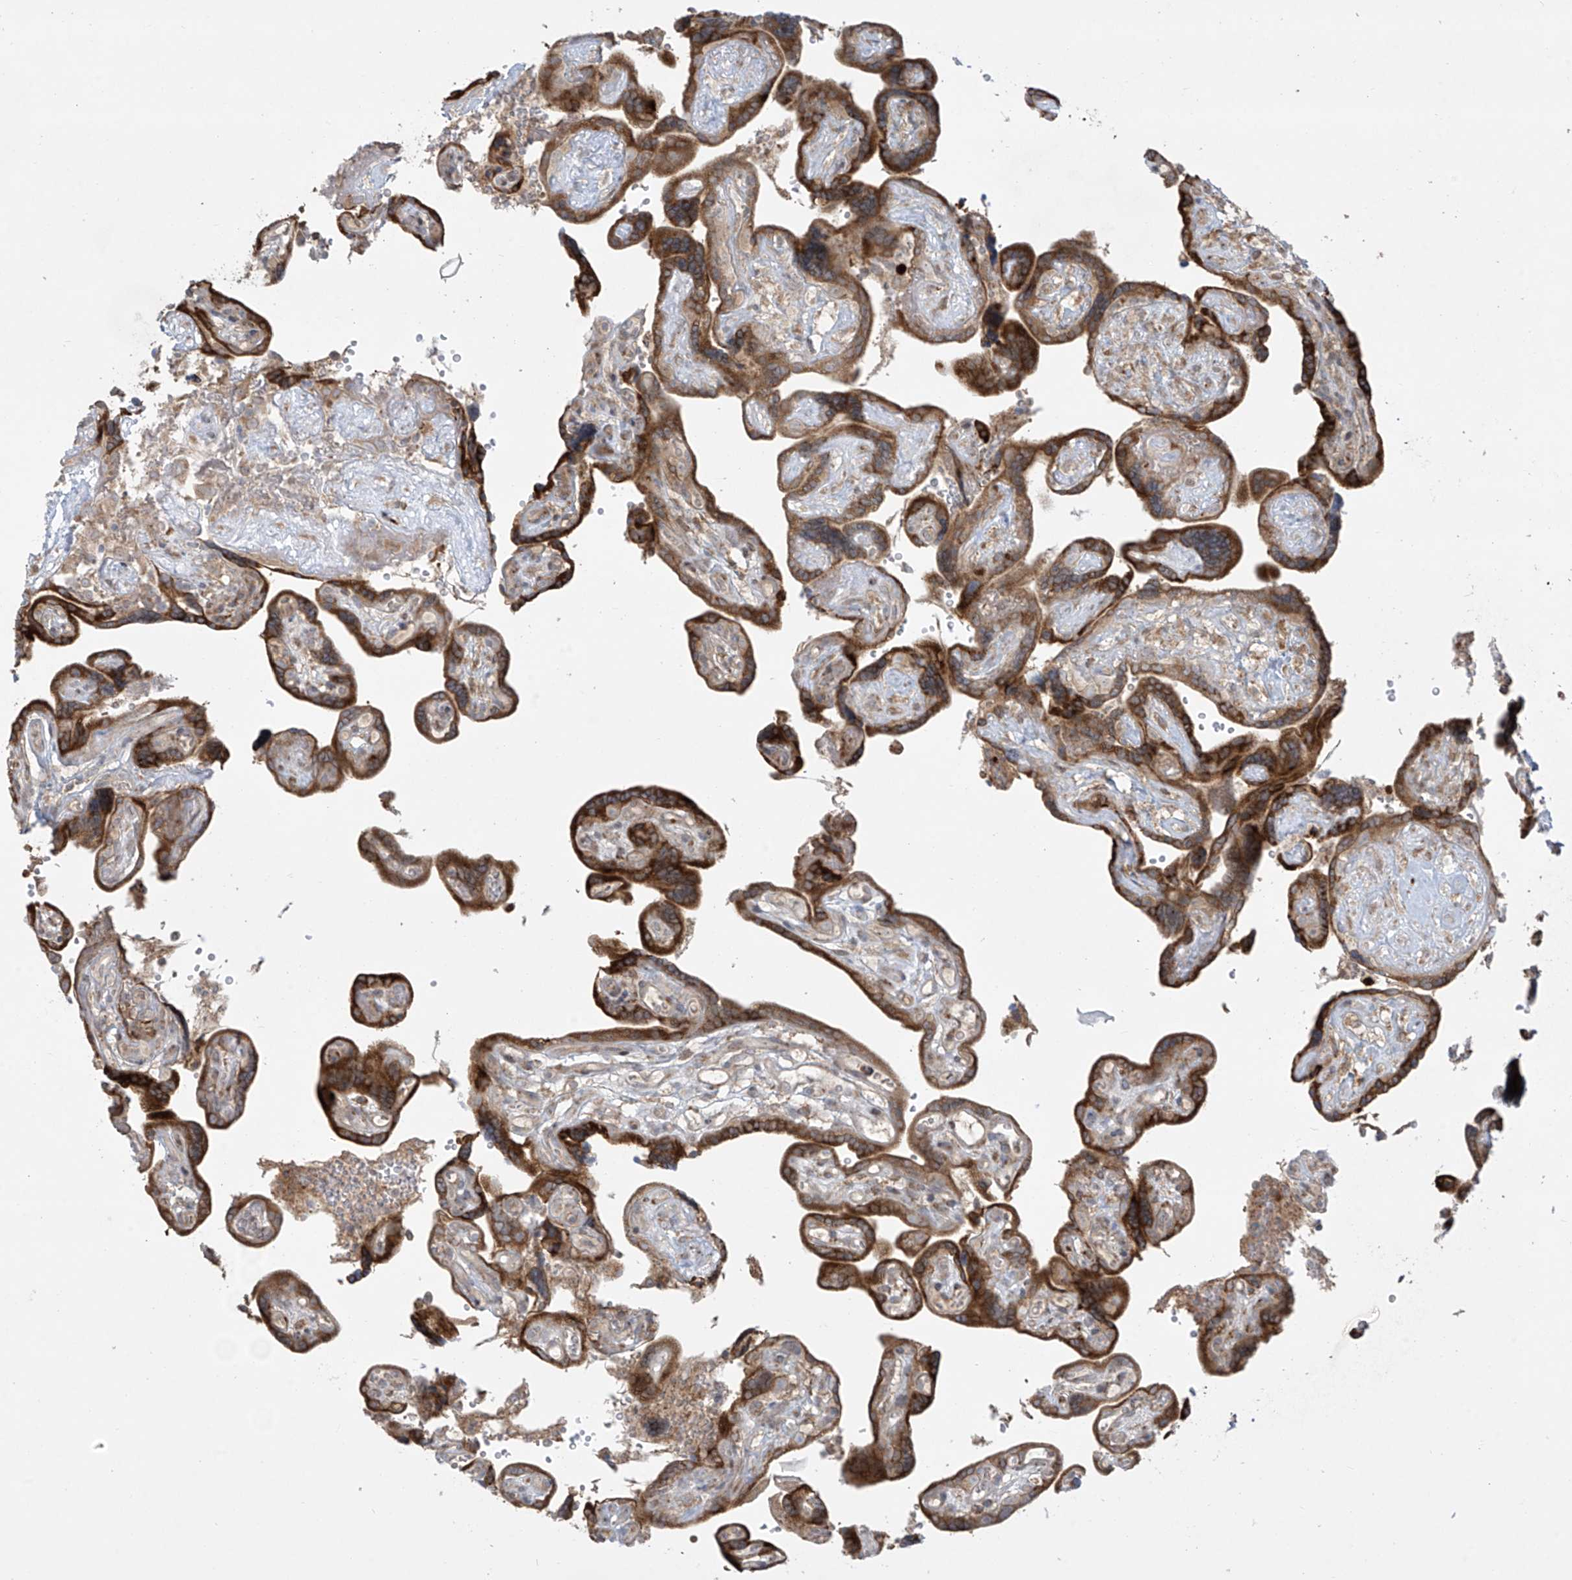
{"staining": {"intensity": "moderate", "quantity": ">75%", "location": "cytoplasmic/membranous"}, "tissue": "placenta", "cell_type": "Decidual cells", "image_type": "normal", "snomed": [{"axis": "morphology", "description": "Normal tissue, NOS"}, {"axis": "topography", "description": "Placenta"}], "caption": "Immunohistochemistry (IHC) (DAB (3,3'-diaminobenzidine)) staining of normal placenta exhibits moderate cytoplasmic/membranous protein expression in about >75% of decidual cells. The staining was performed using DAB to visualize the protein expression in brown, while the nuclei were stained in blue with hematoxylin (Magnification: 20x).", "gene": "PPAT", "patient": {"sex": "female", "age": 30}}